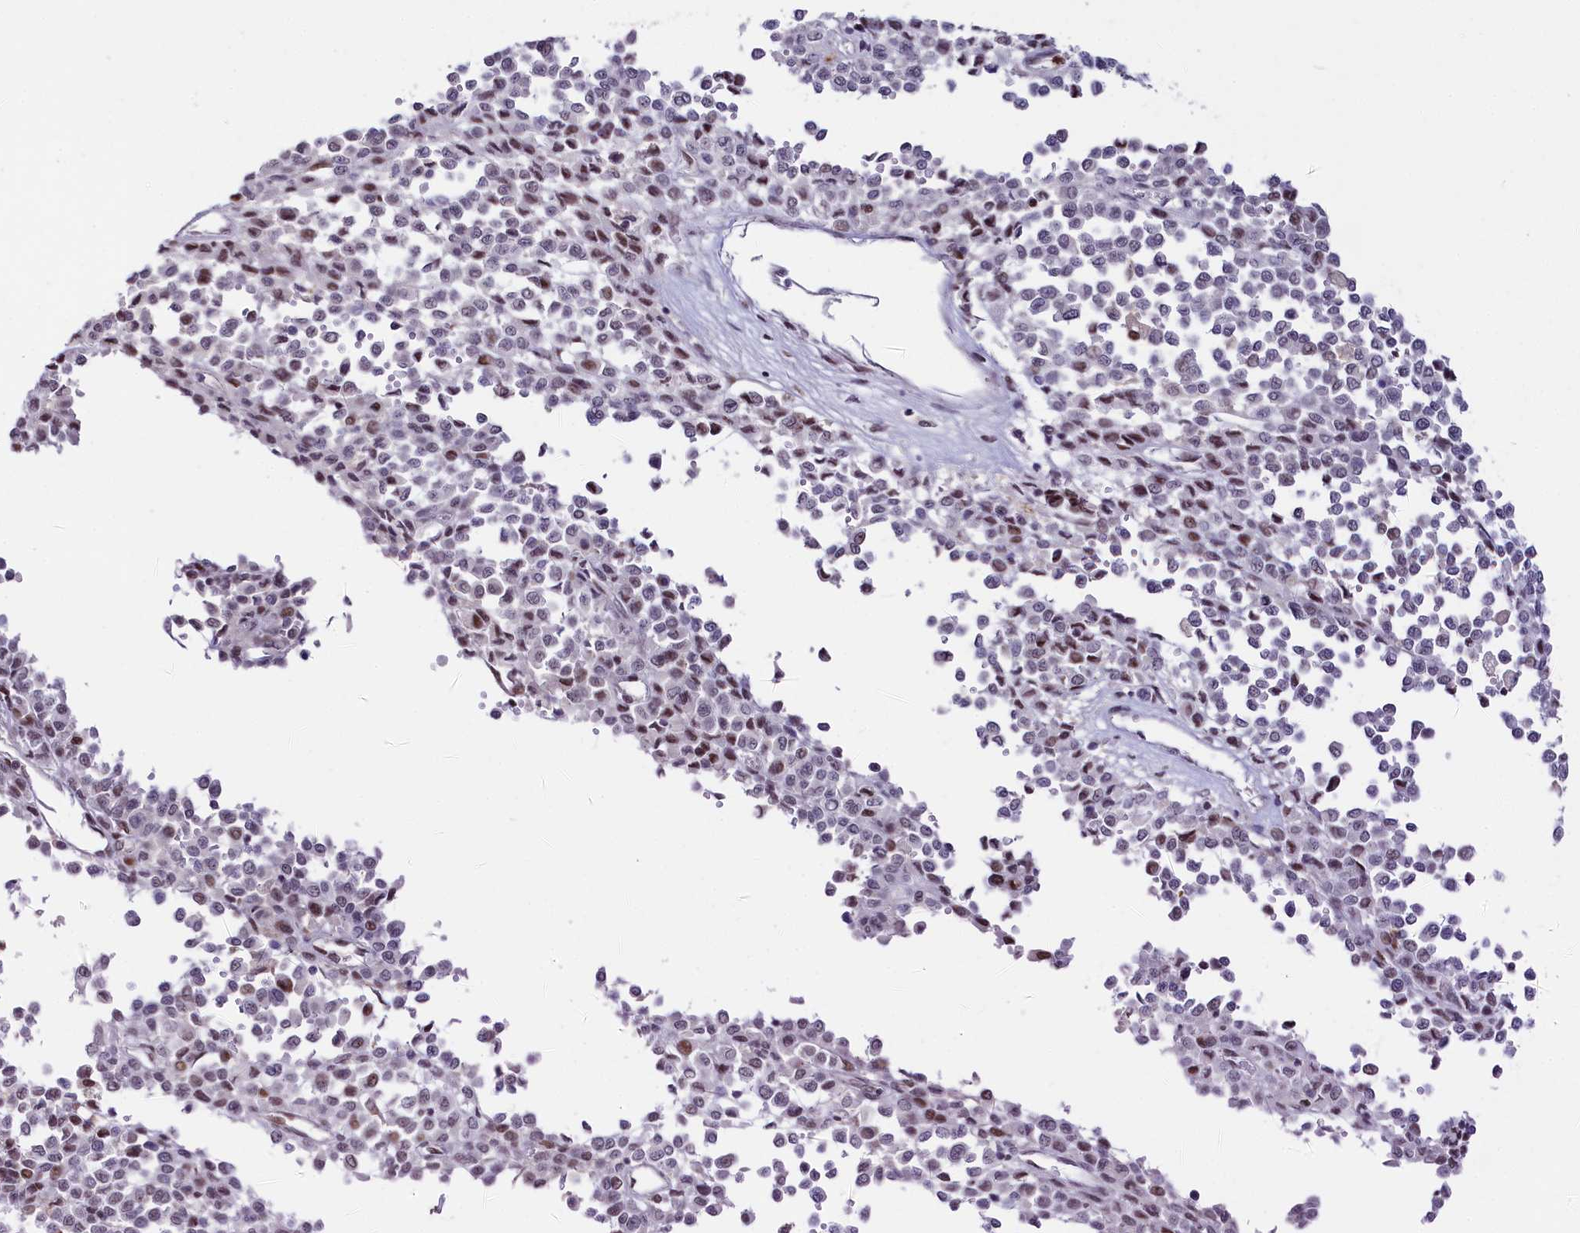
{"staining": {"intensity": "moderate", "quantity": "<25%", "location": "nuclear"}, "tissue": "melanoma", "cell_type": "Tumor cells", "image_type": "cancer", "snomed": [{"axis": "morphology", "description": "Malignant melanoma, Metastatic site"}, {"axis": "topography", "description": "Pancreas"}], "caption": "Moderate nuclear expression is appreciated in approximately <25% of tumor cells in melanoma.", "gene": "SCAF11", "patient": {"sex": "female", "age": 30}}